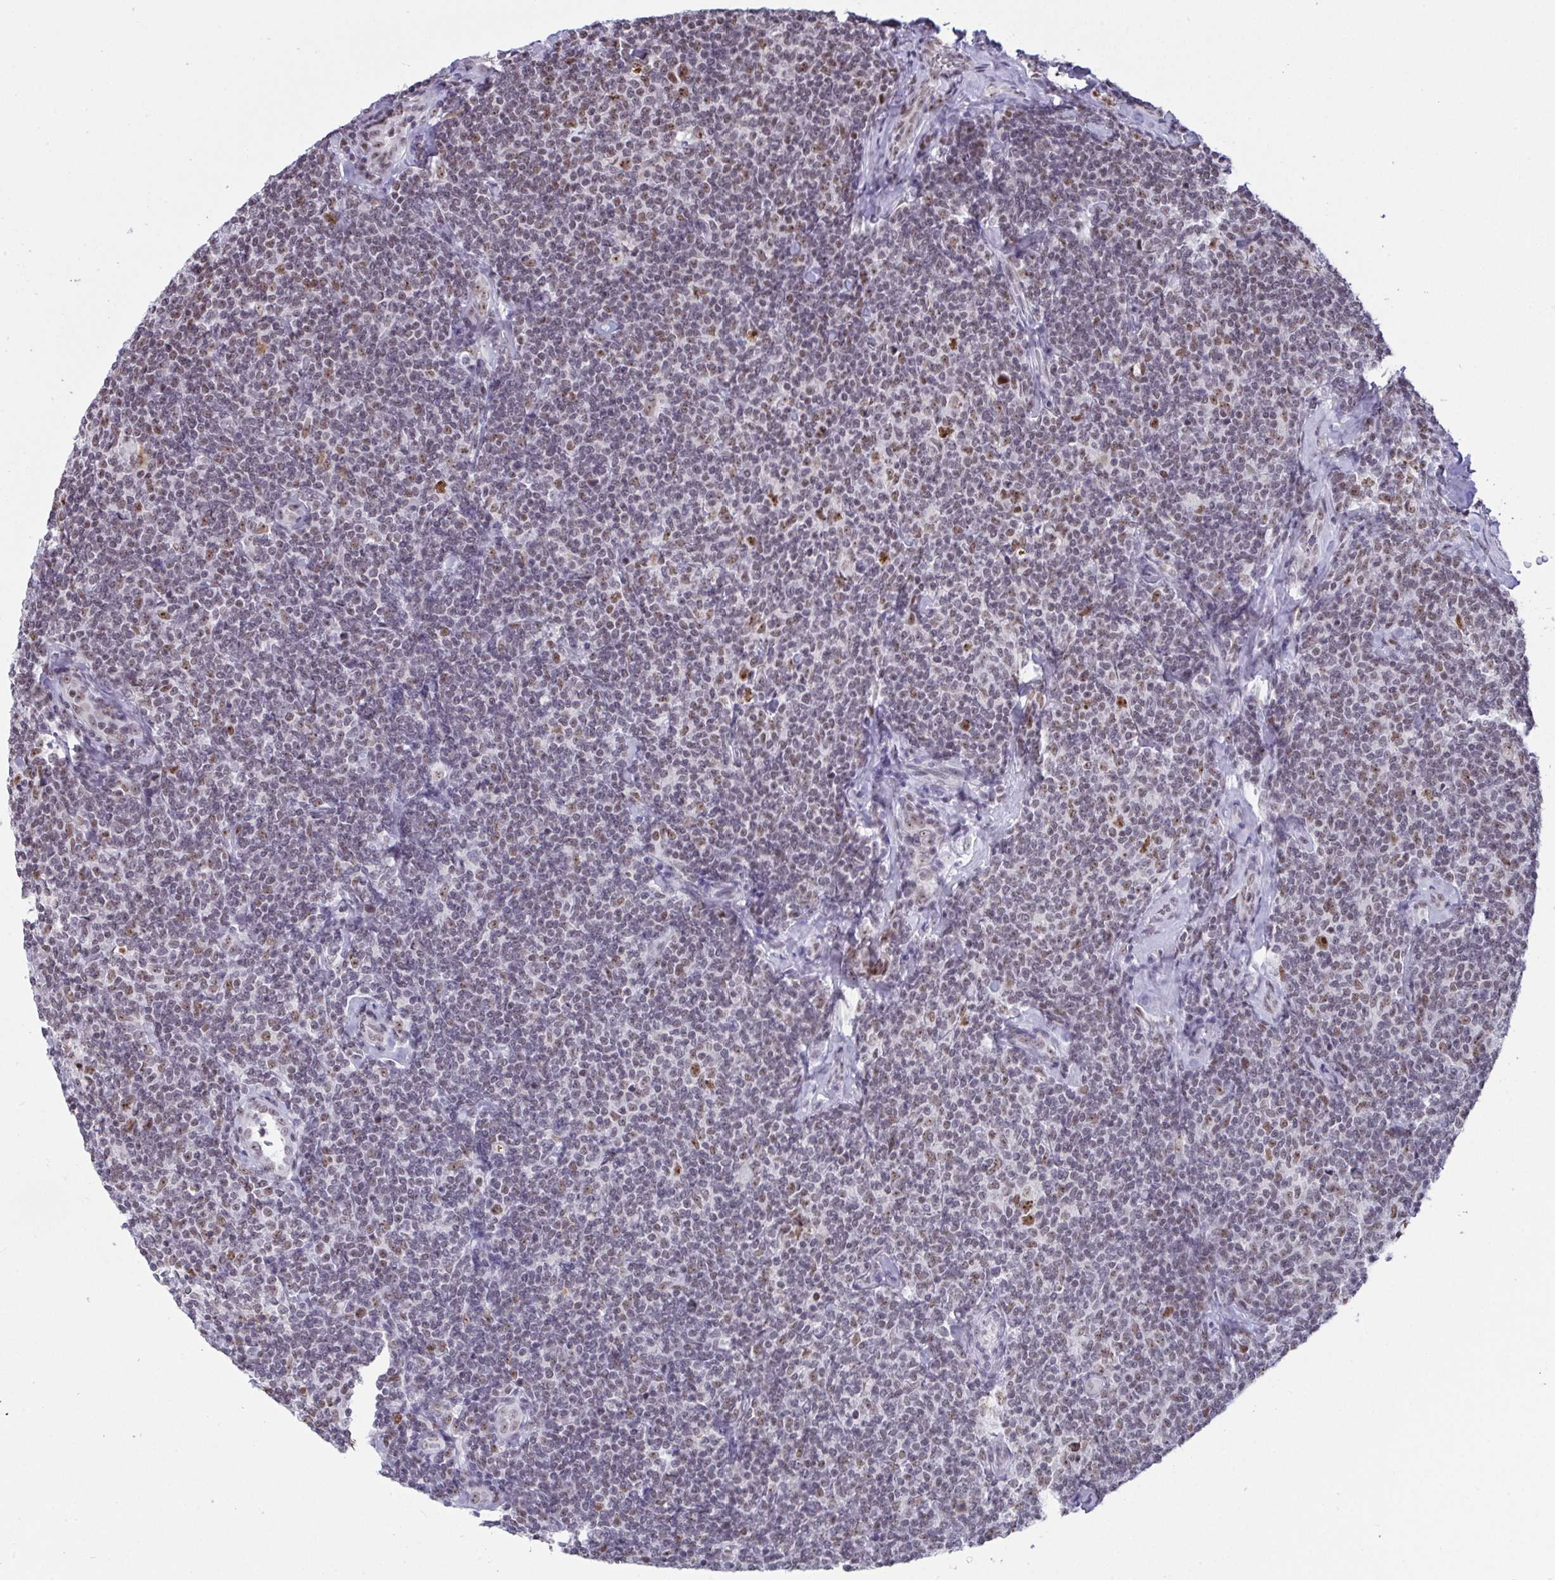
{"staining": {"intensity": "weak", "quantity": "25%-75%", "location": "nuclear"}, "tissue": "lymphoma", "cell_type": "Tumor cells", "image_type": "cancer", "snomed": [{"axis": "morphology", "description": "Malignant lymphoma, non-Hodgkin's type, Low grade"}, {"axis": "topography", "description": "Lymph node"}], "caption": "Weak nuclear positivity is seen in about 25%-75% of tumor cells in lymphoma. The protein is shown in brown color, while the nuclei are stained blue.", "gene": "SUPT16H", "patient": {"sex": "female", "age": 56}}